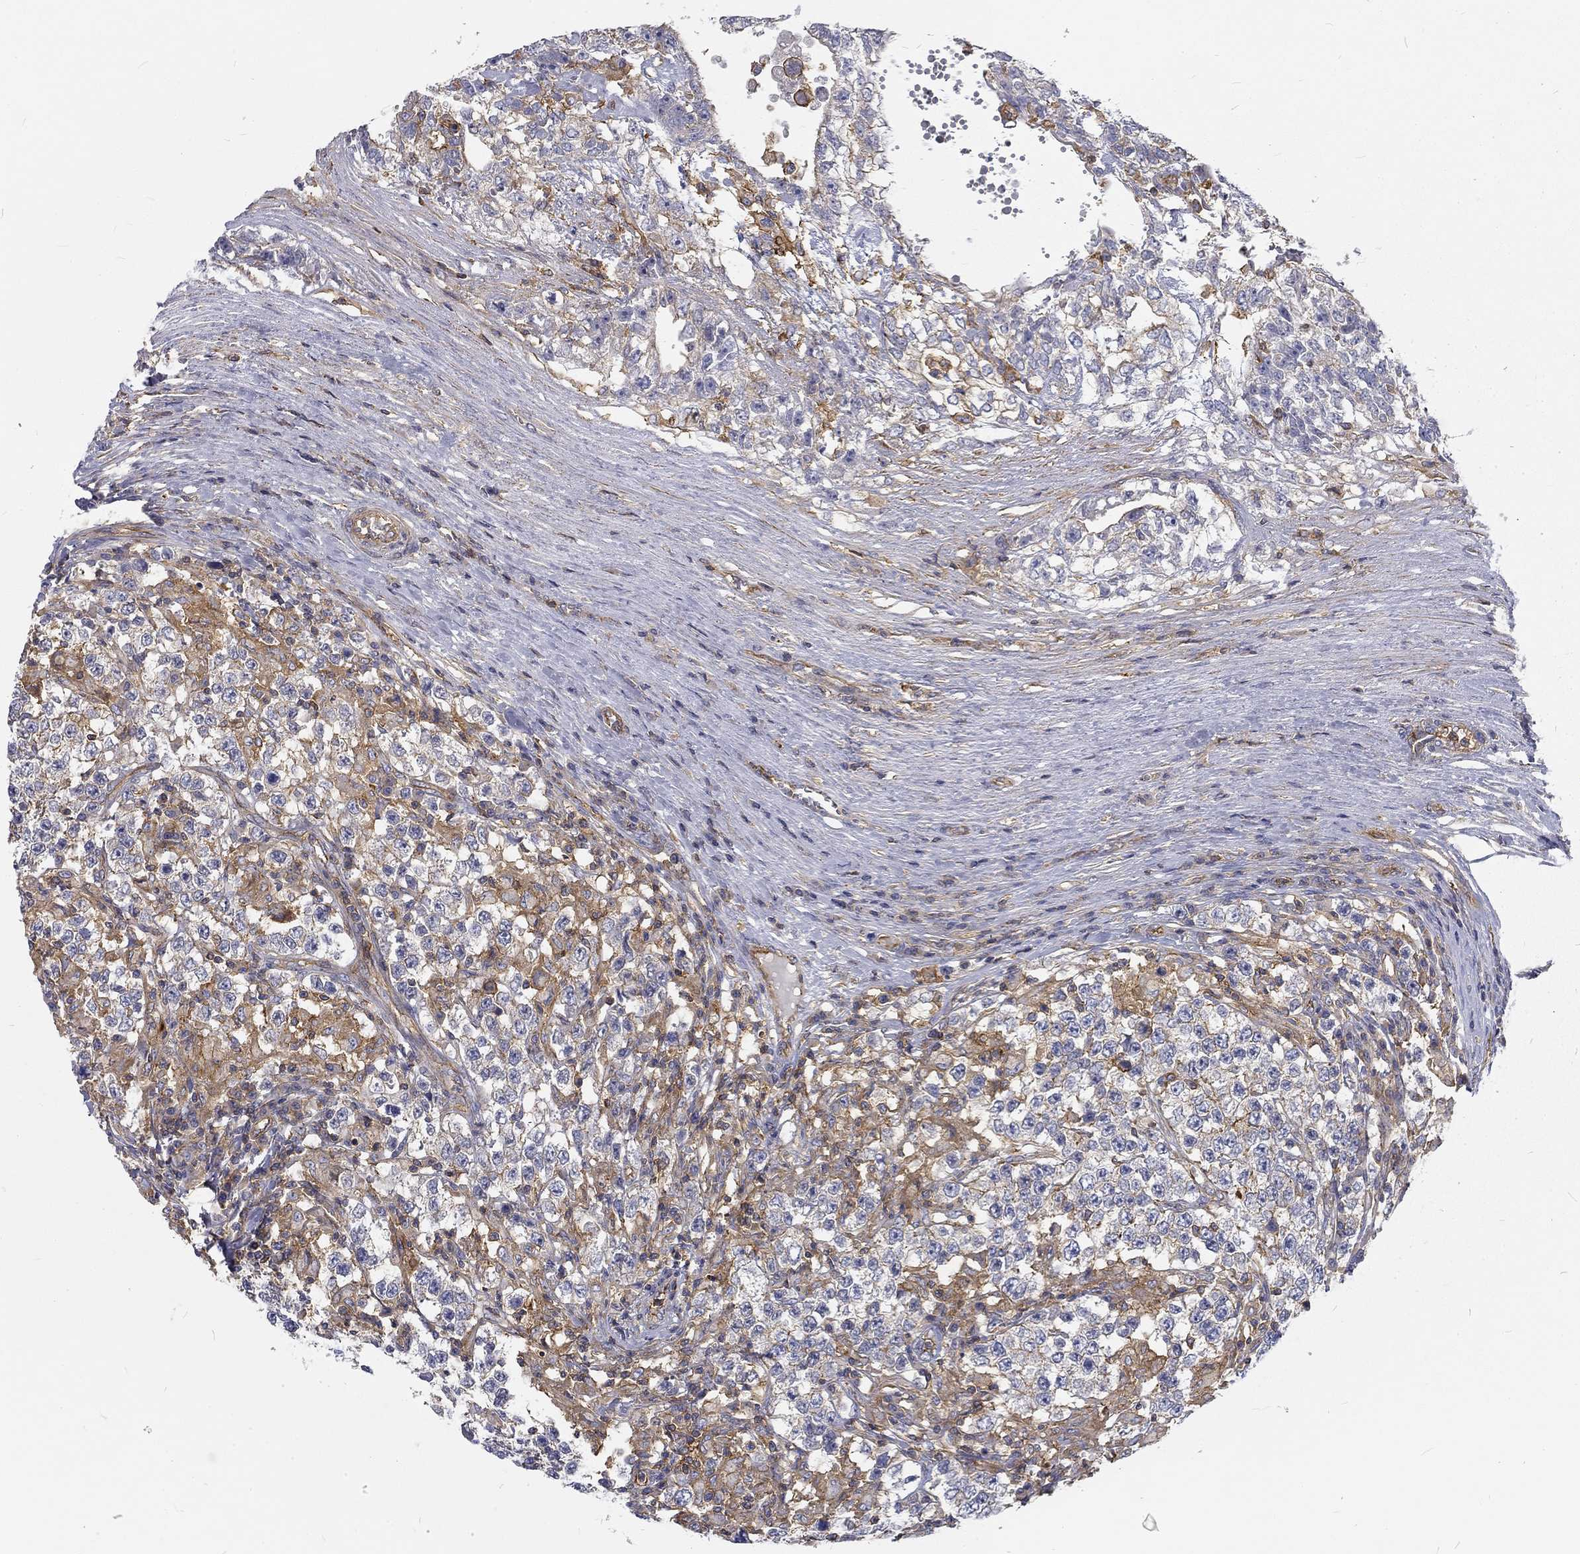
{"staining": {"intensity": "moderate", "quantity": "<25%", "location": "cytoplasmic/membranous"}, "tissue": "testis cancer", "cell_type": "Tumor cells", "image_type": "cancer", "snomed": [{"axis": "morphology", "description": "Seminoma, NOS"}, {"axis": "morphology", "description": "Carcinoma, Embryonal, NOS"}, {"axis": "topography", "description": "Testis"}], "caption": "DAB immunohistochemical staining of testis seminoma reveals moderate cytoplasmic/membranous protein expression in about <25% of tumor cells.", "gene": "MTMR11", "patient": {"sex": "male", "age": 41}}